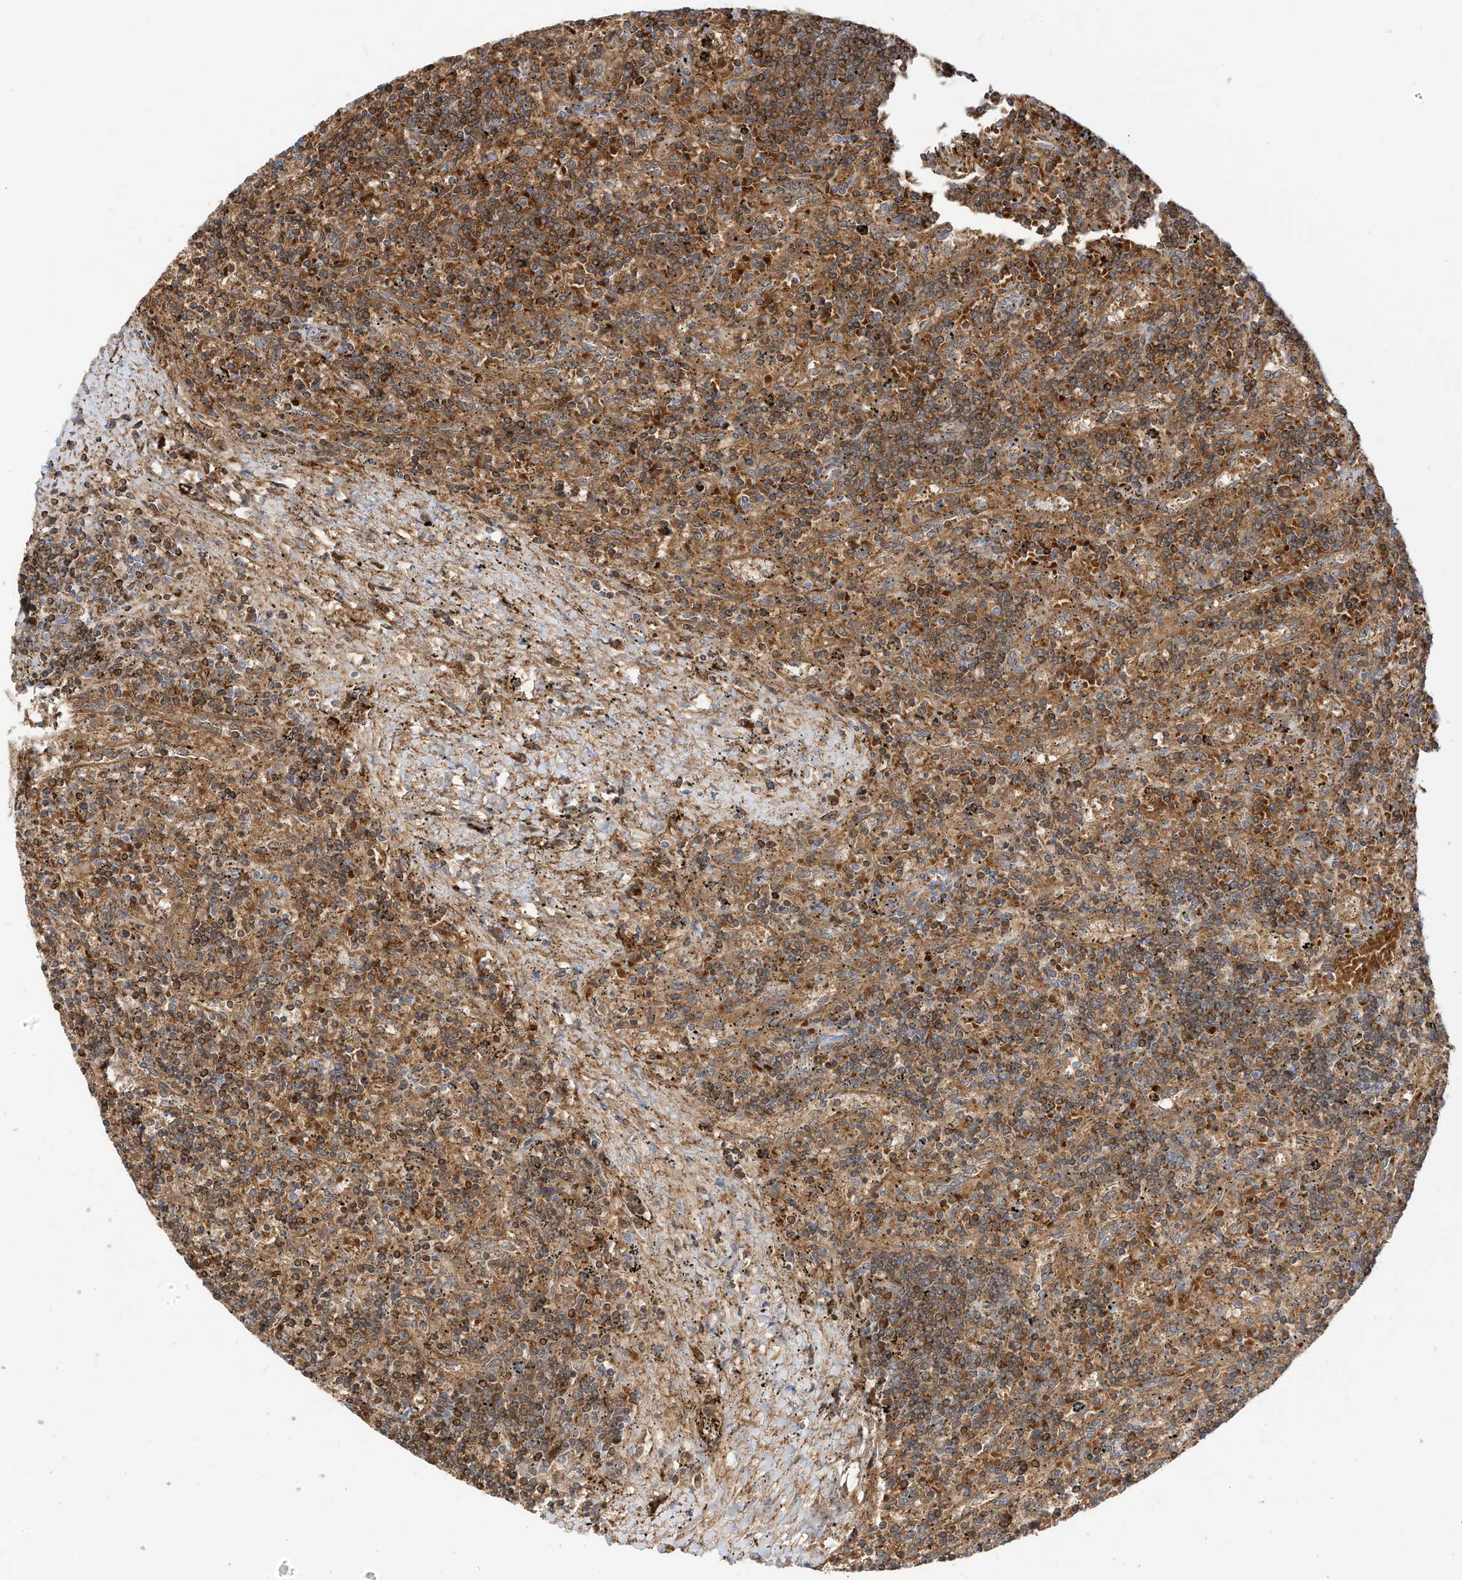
{"staining": {"intensity": "moderate", "quantity": ">75%", "location": "cytoplasmic/membranous"}, "tissue": "lymphoma", "cell_type": "Tumor cells", "image_type": "cancer", "snomed": [{"axis": "morphology", "description": "Malignant lymphoma, non-Hodgkin's type, Low grade"}, {"axis": "topography", "description": "Spleen"}], "caption": "Tumor cells demonstrate moderate cytoplasmic/membranous expression in about >75% of cells in malignant lymphoma, non-Hodgkin's type (low-grade). The staining is performed using DAB (3,3'-diaminobenzidine) brown chromogen to label protein expression. The nuclei are counter-stained blue using hematoxylin.", "gene": "TXNDC9", "patient": {"sex": "male", "age": 76}}